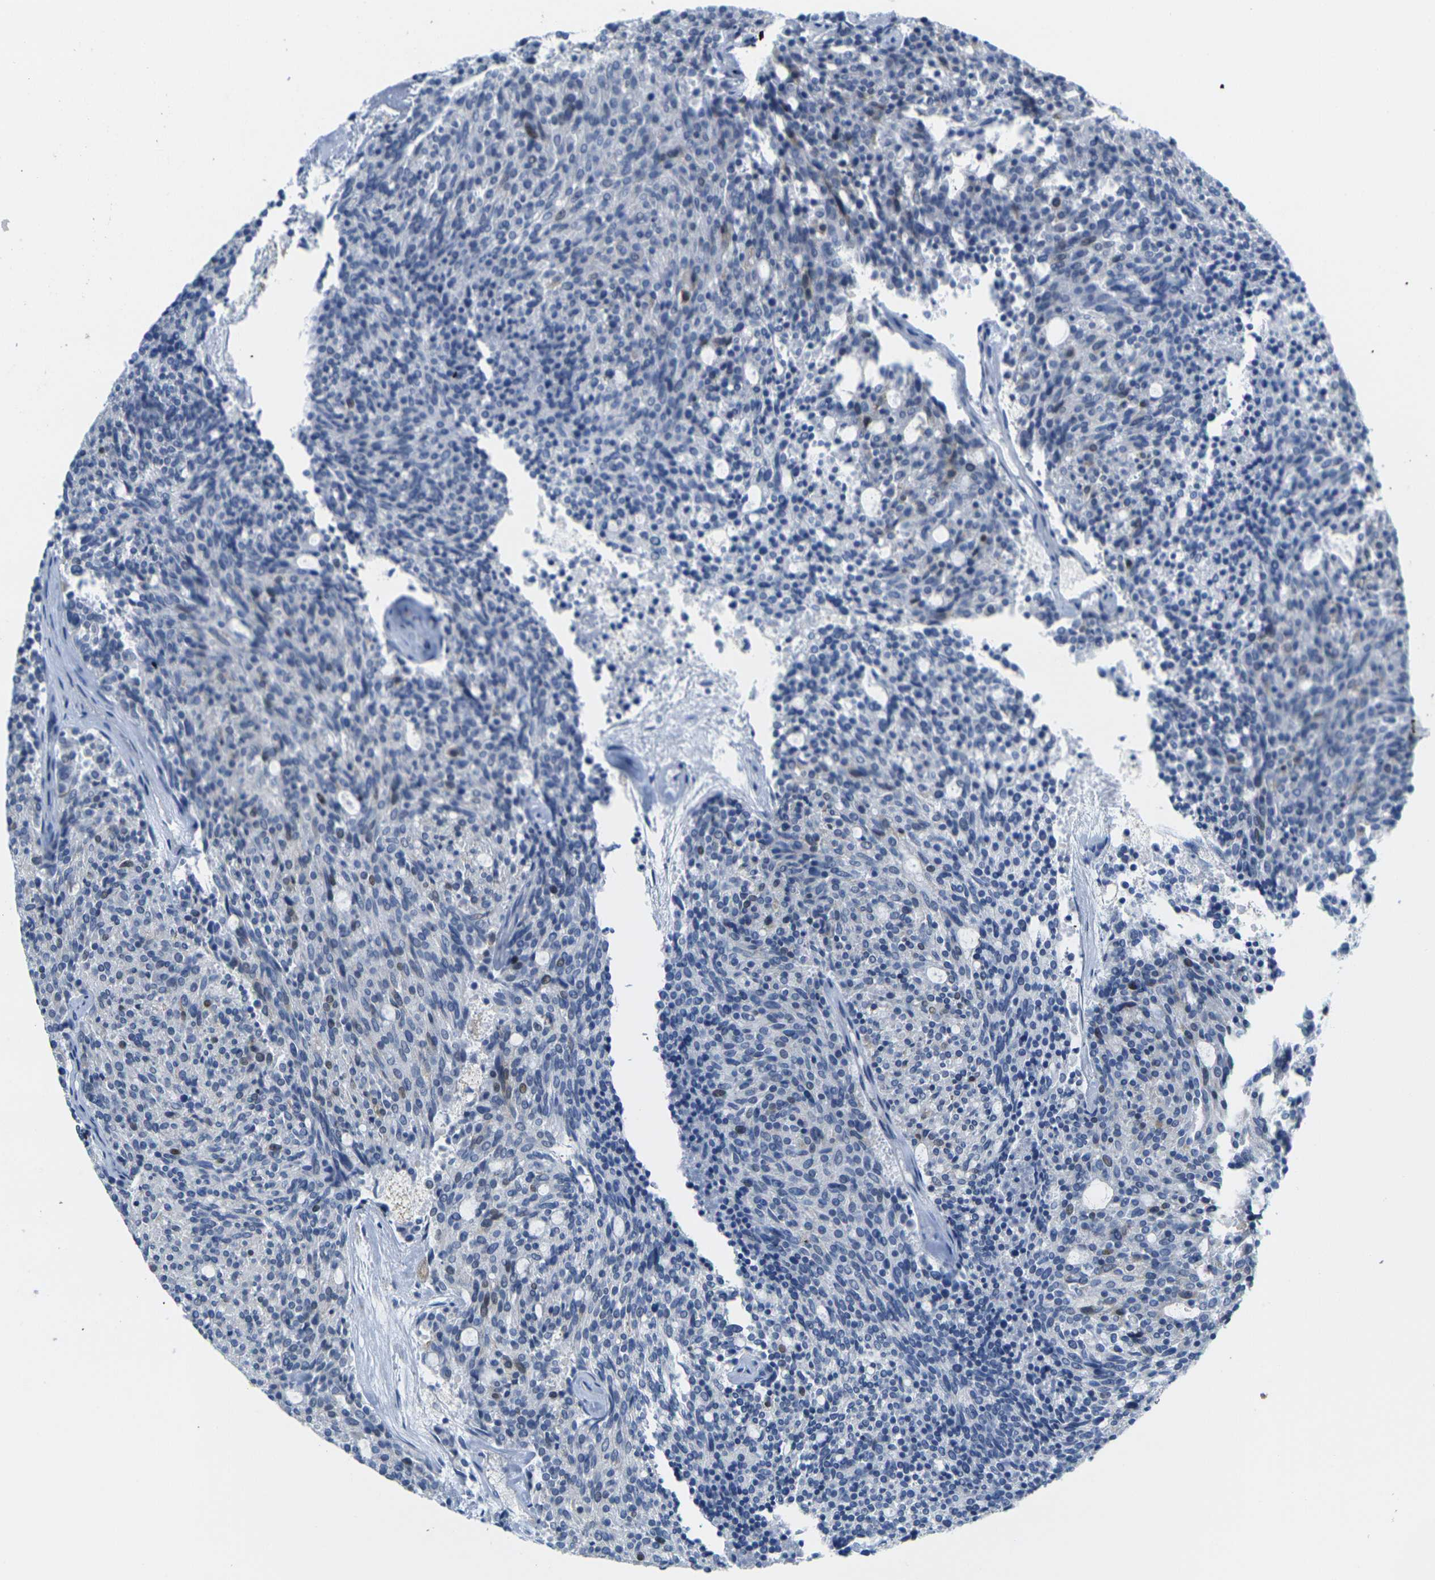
{"staining": {"intensity": "moderate", "quantity": "<25%", "location": "nuclear"}, "tissue": "carcinoid", "cell_type": "Tumor cells", "image_type": "cancer", "snomed": [{"axis": "morphology", "description": "Carcinoid, malignant, NOS"}, {"axis": "topography", "description": "Pancreas"}], "caption": "This is a micrograph of immunohistochemistry (IHC) staining of malignant carcinoid, which shows moderate expression in the nuclear of tumor cells.", "gene": "CDK2", "patient": {"sex": "female", "age": 54}}